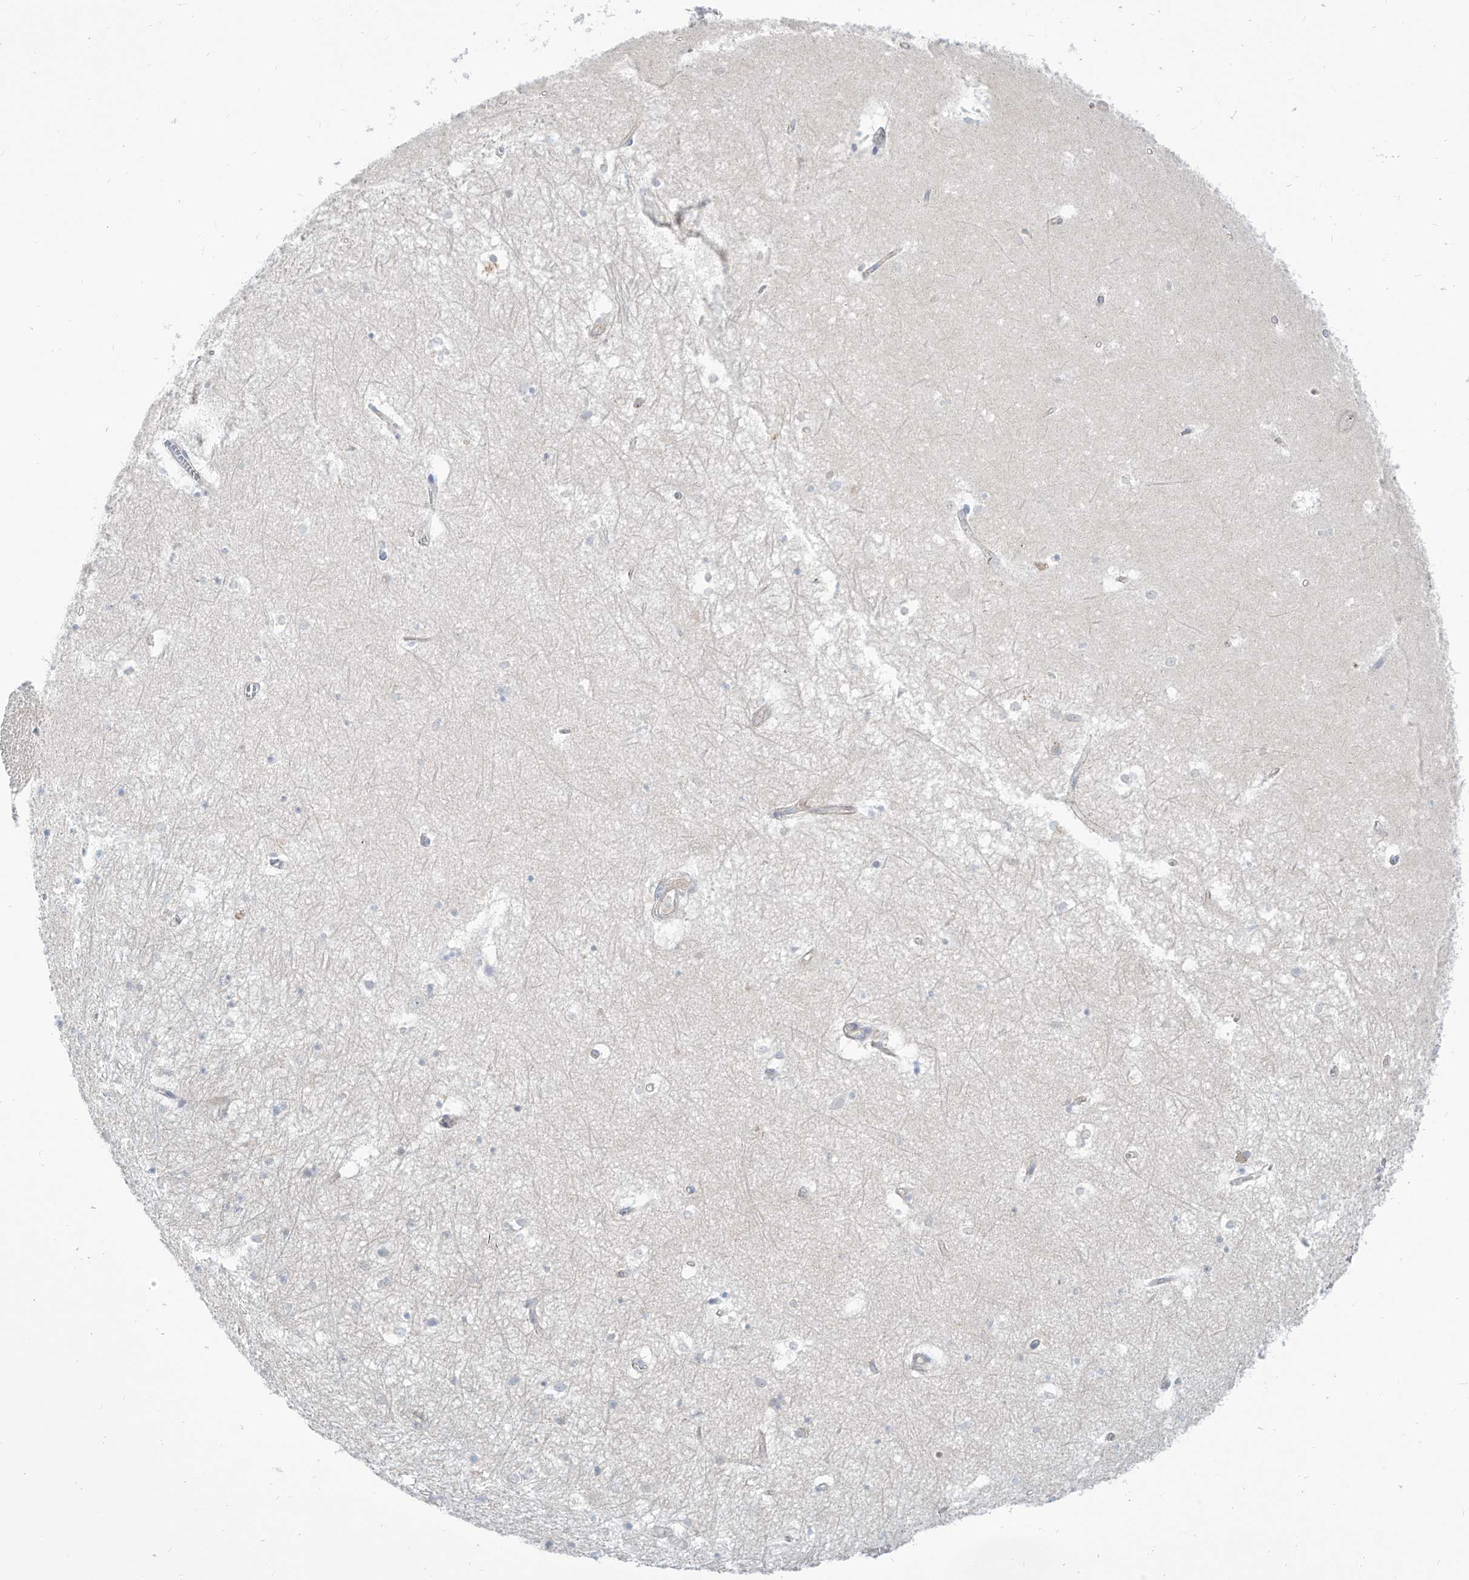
{"staining": {"intensity": "negative", "quantity": "none", "location": "none"}, "tissue": "hippocampus", "cell_type": "Glial cells", "image_type": "normal", "snomed": [{"axis": "morphology", "description": "Normal tissue, NOS"}, {"axis": "topography", "description": "Hippocampus"}], "caption": "High power microscopy image of an immunohistochemistry image of unremarkable hippocampus, revealing no significant positivity in glial cells.", "gene": "TMEM209", "patient": {"sex": "female", "age": 64}}